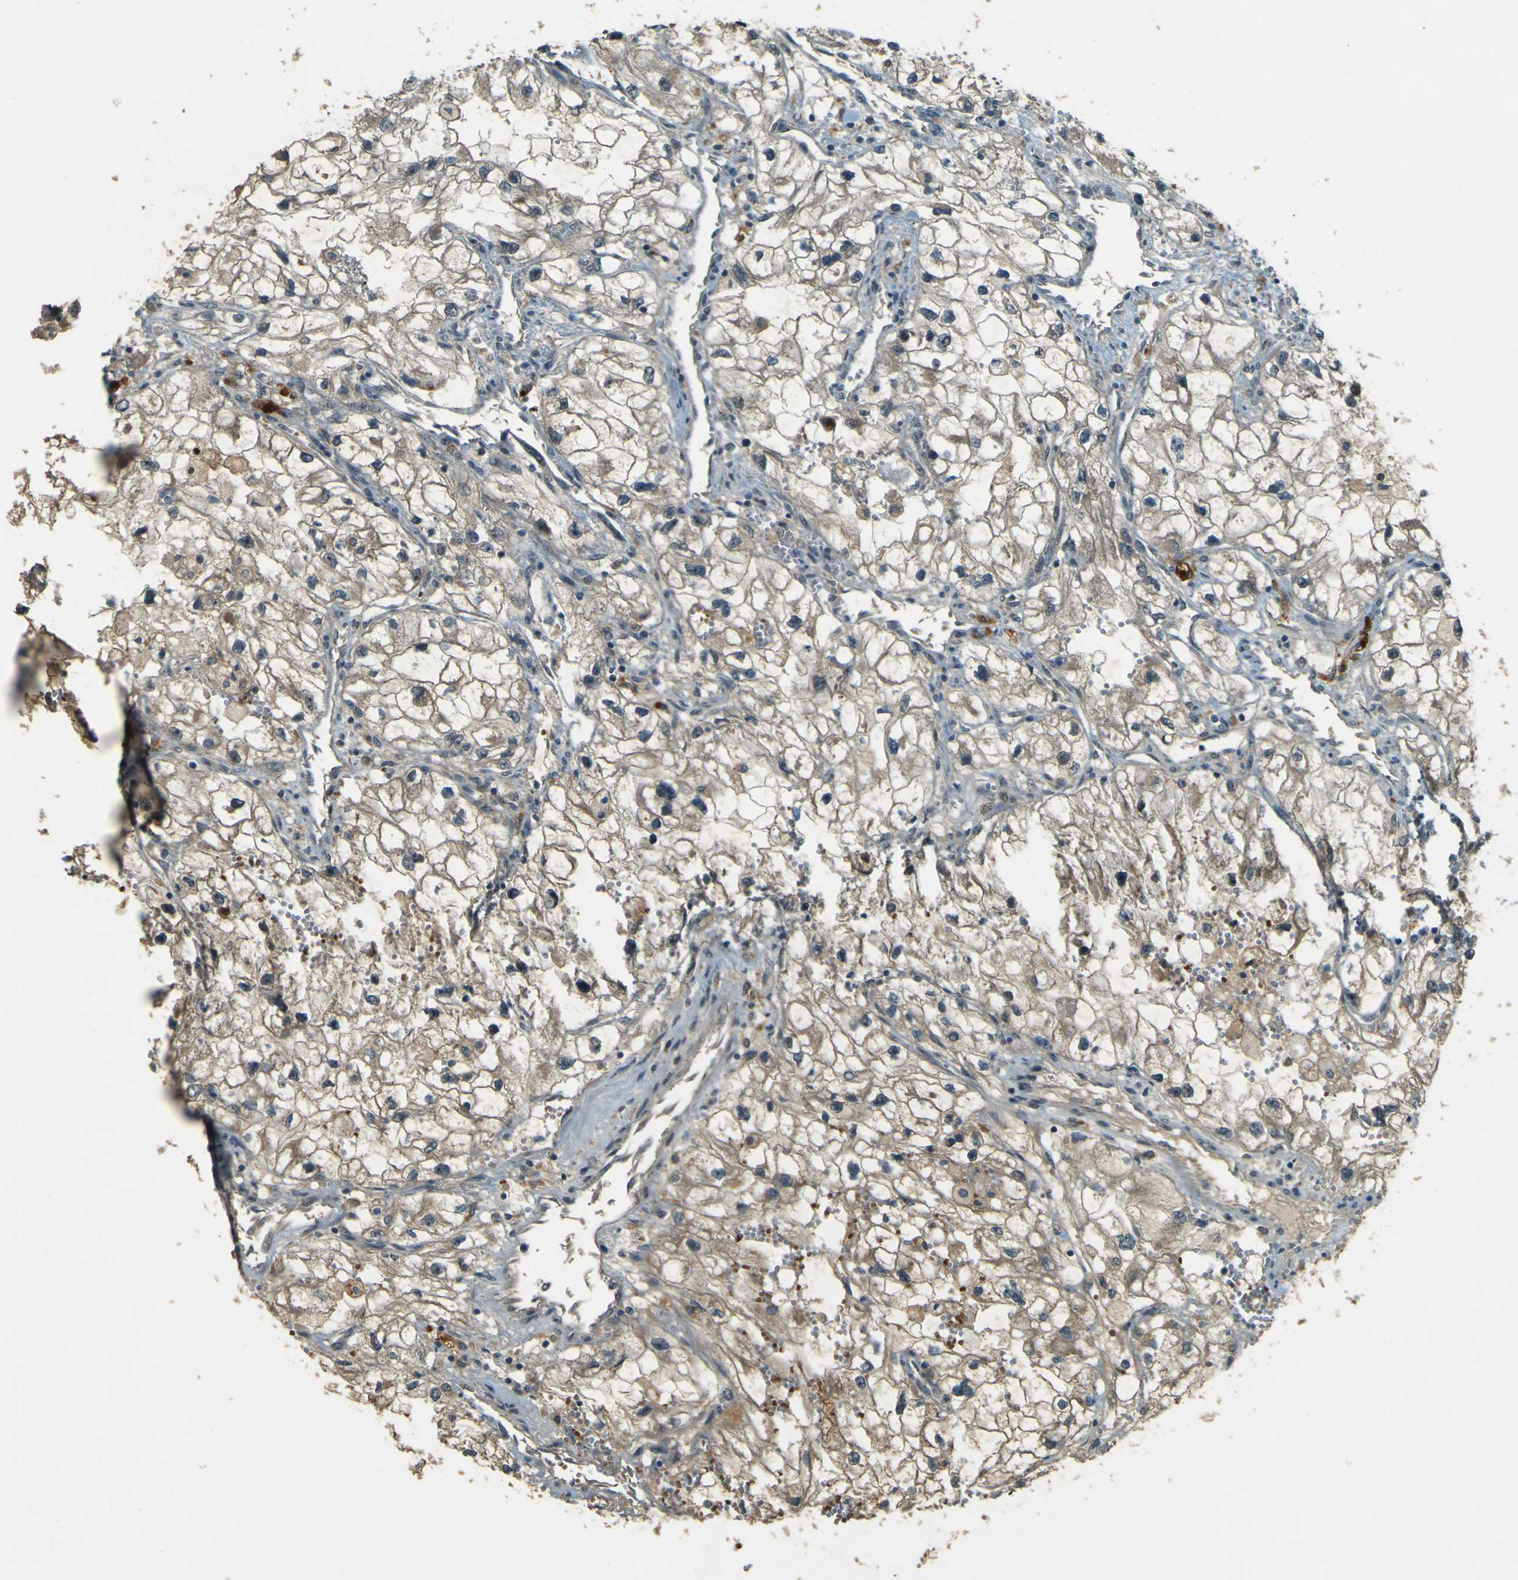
{"staining": {"intensity": "weak", "quantity": ">75%", "location": "cytoplasmic/membranous"}, "tissue": "renal cancer", "cell_type": "Tumor cells", "image_type": "cancer", "snomed": [{"axis": "morphology", "description": "Adenocarcinoma, NOS"}, {"axis": "topography", "description": "Kidney"}], "caption": "Renal adenocarcinoma stained with DAB (3,3'-diaminobenzidine) IHC exhibits low levels of weak cytoplasmic/membranous expression in about >75% of tumor cells. The protein is stained brown, and the nuclei are stained in blue (DAB IHC with brightfield microscopy, high magnification).", "gene": "MPDZ", "patient": {"sex": "female", "age": 70}}